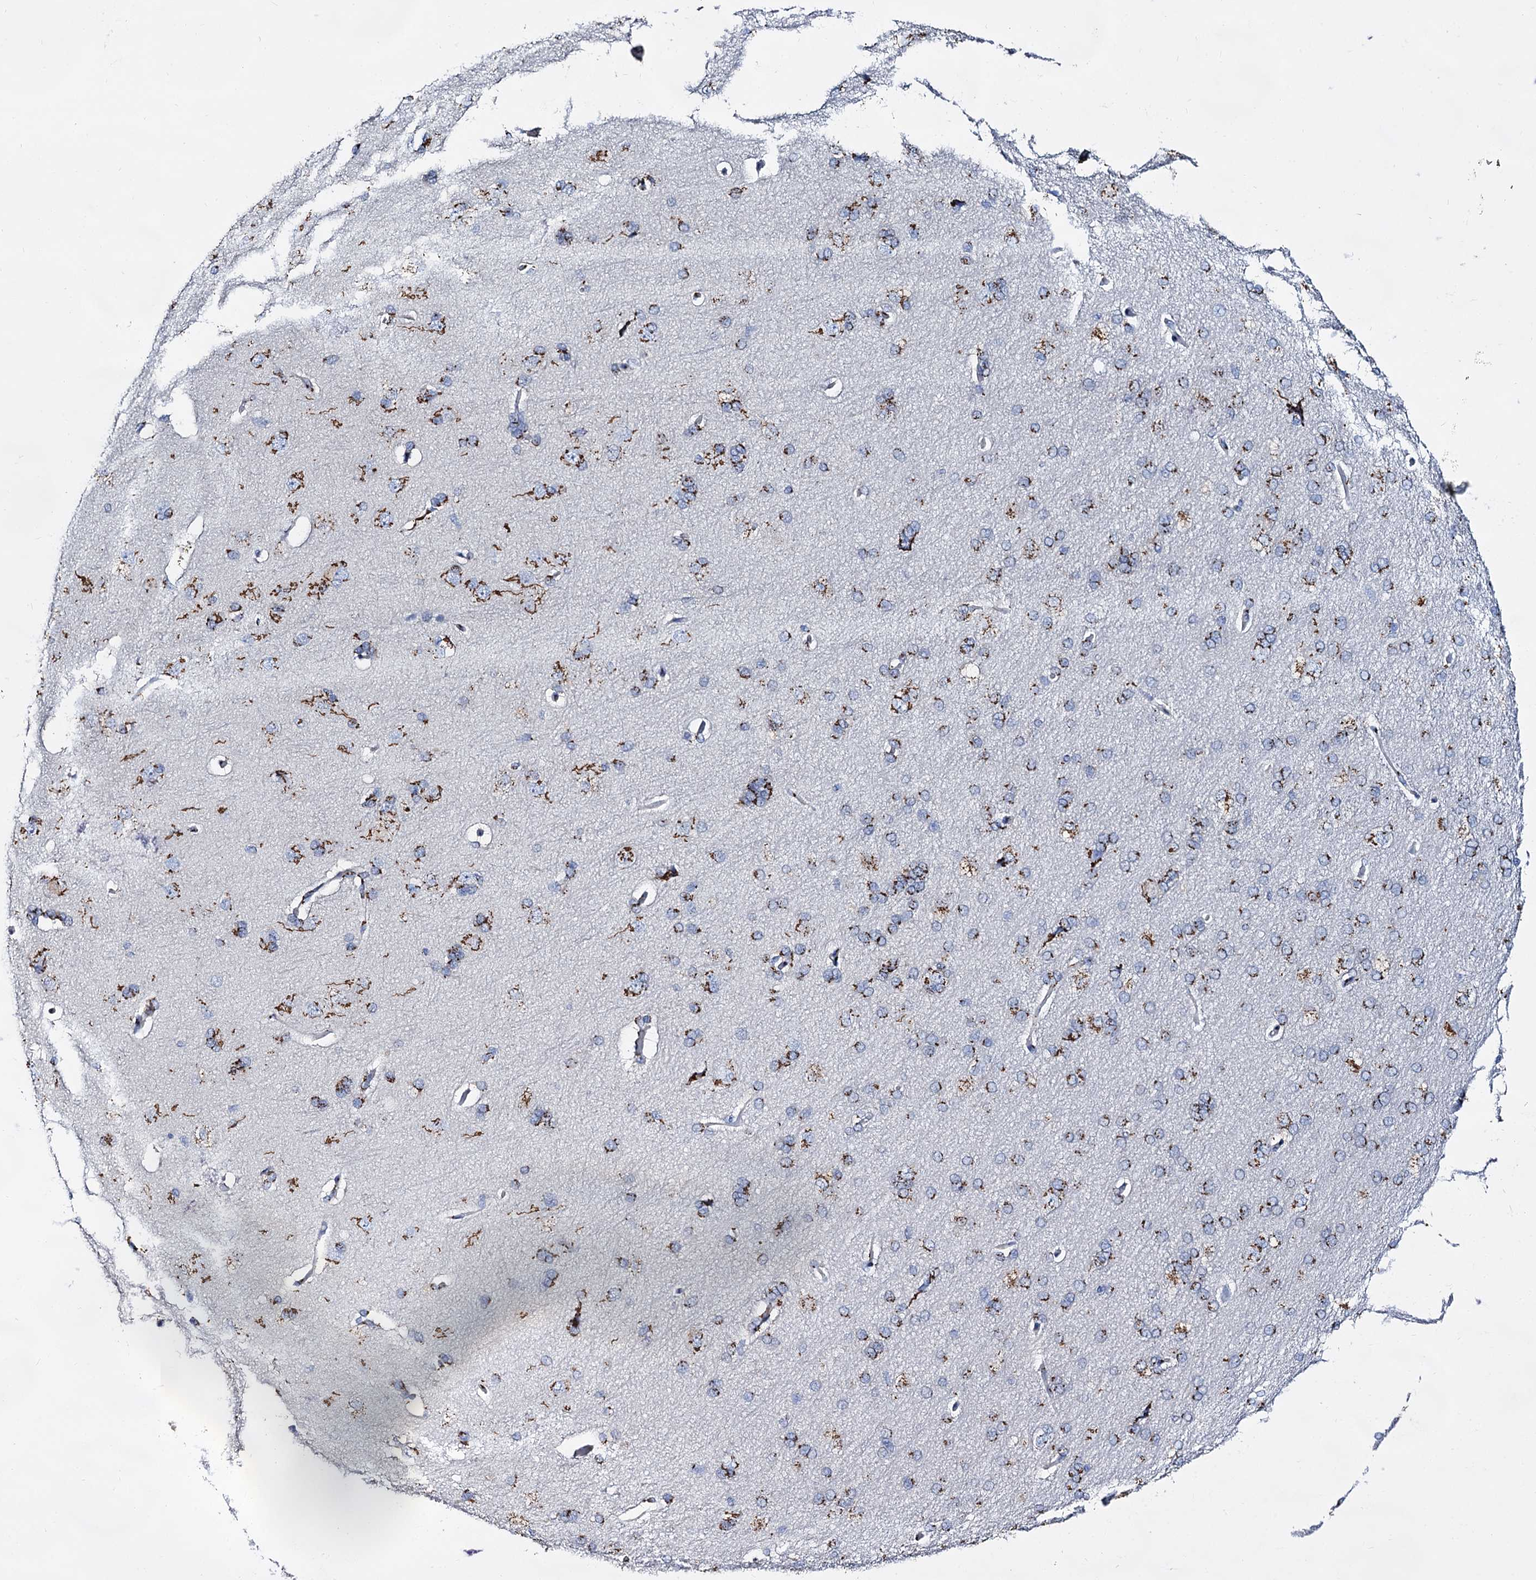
{"staining": {"intensity": "strong", "quantity": "25%-75%", "location": "cytoplasmic/membranous"}, "tissue": "cerebral cortex", "cell_type": "Endothelial cells", "image_type": "normal", "snomed": [{"axis": "morphology", "description": "Normal tissue, NOS"}, {"axis": "topography", "description": "Cerebral cortex"}], "caption": "This histopathology image displays normal cerebral cortex stained with immunohistochemistry to label a protein in brown. The cytoplasmic/membranous of endothelial cells show strong positivity for the protein. Nuclei are counter-stained blue.", "gene": "TM9SF3", "patient": {"sex": "male", "age": 62}}